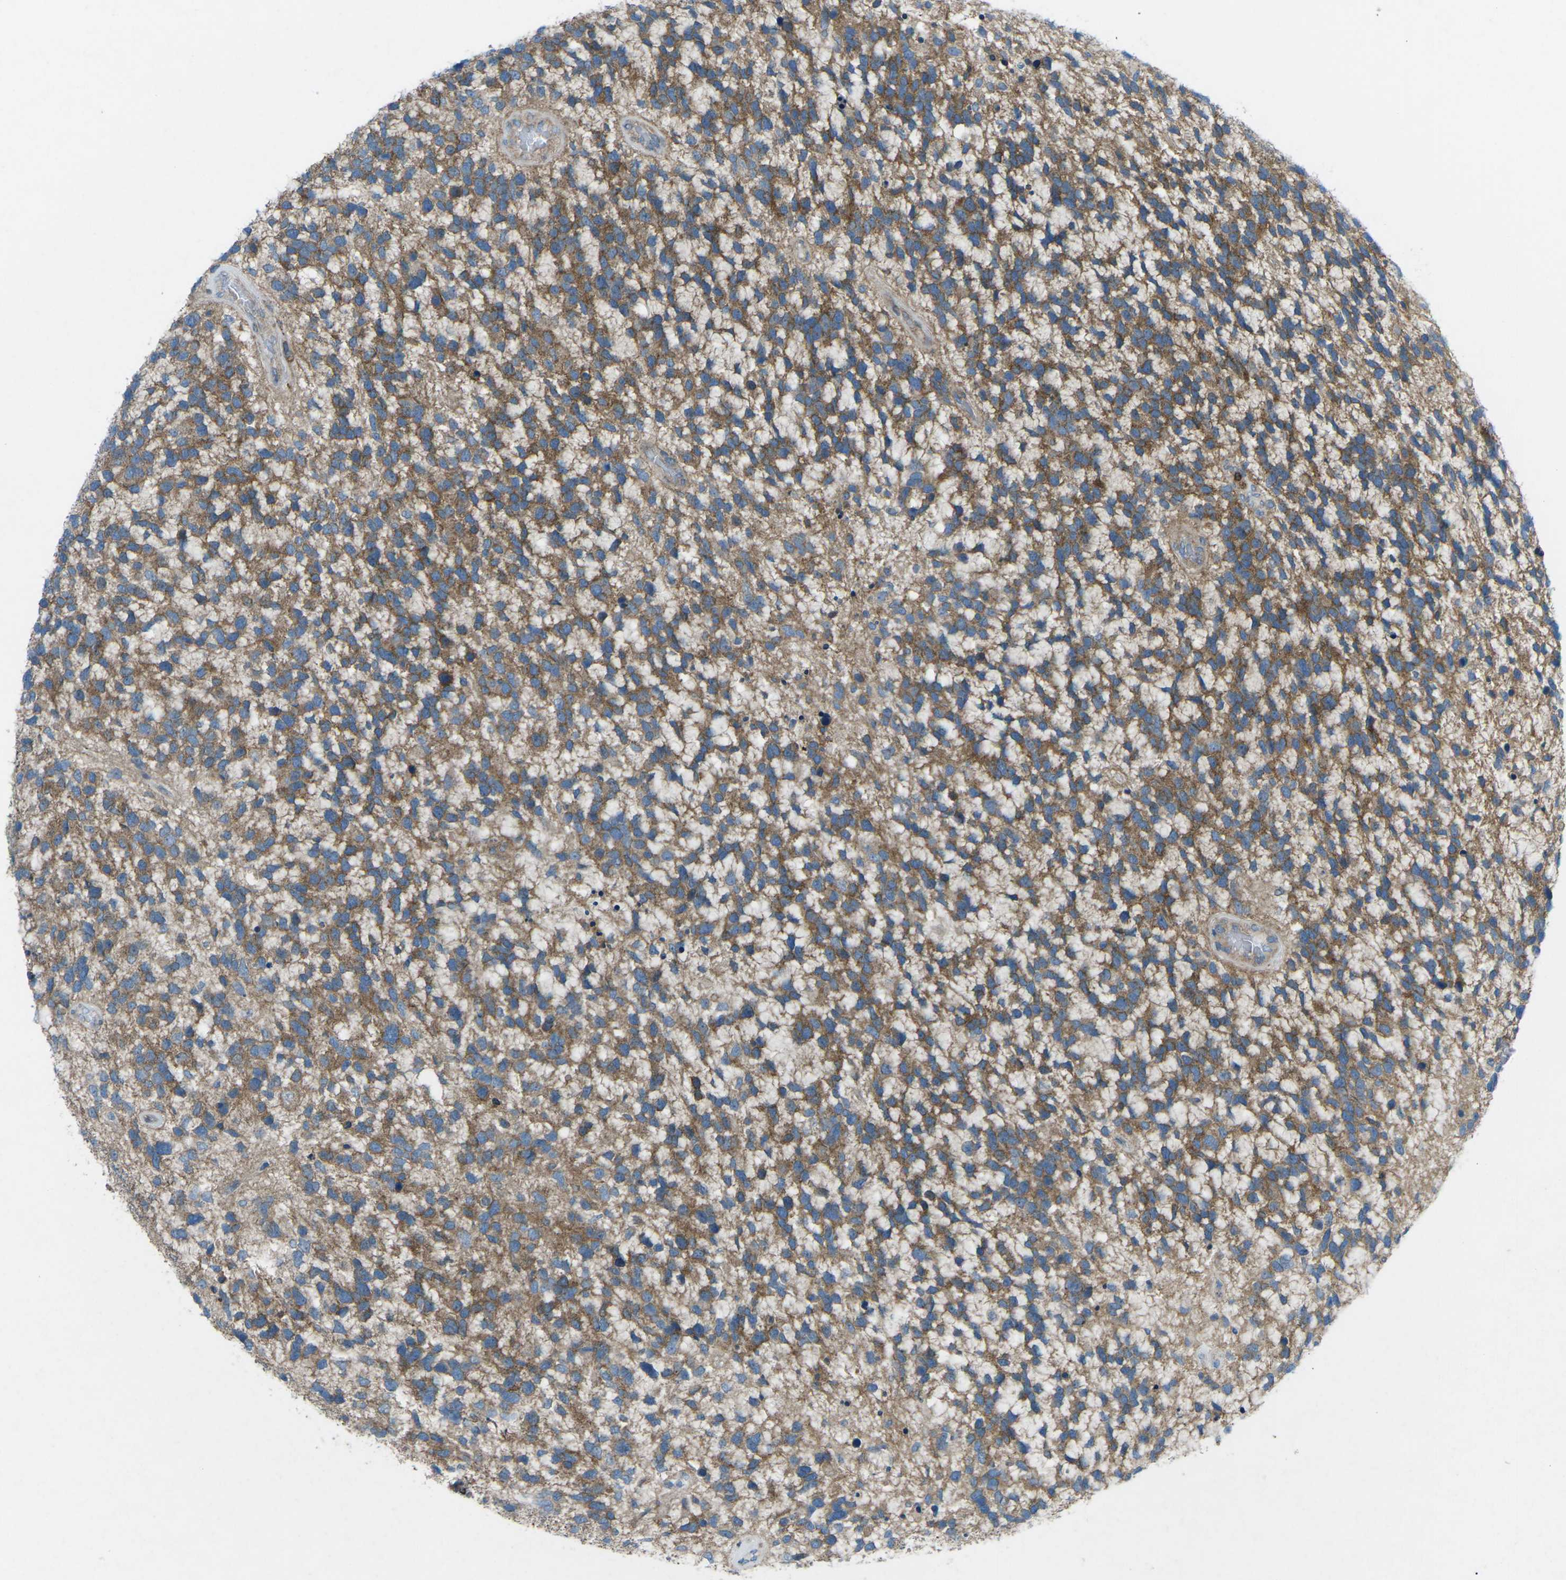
{"staining": {"intensity": "moderate", "quantity": ">75%", "location": "cytoplasmic/membranous"}, "tissue": "glioma", "cell_type": "Tumor cells", "image_type": "cancer", "snomed": [{"axis": "morphology", "description": "Glioma, malignant, High grade"}, {"axis": "topography", "description": "Brain"}], "caption": "This histopathology image displays IHC staining of human glioma, with medium moderate cytoplasmic/membranous expression in approximately >75% of tumor cells.", "gene": "STK11", "patient": {"sex": "female", "age": 58}}